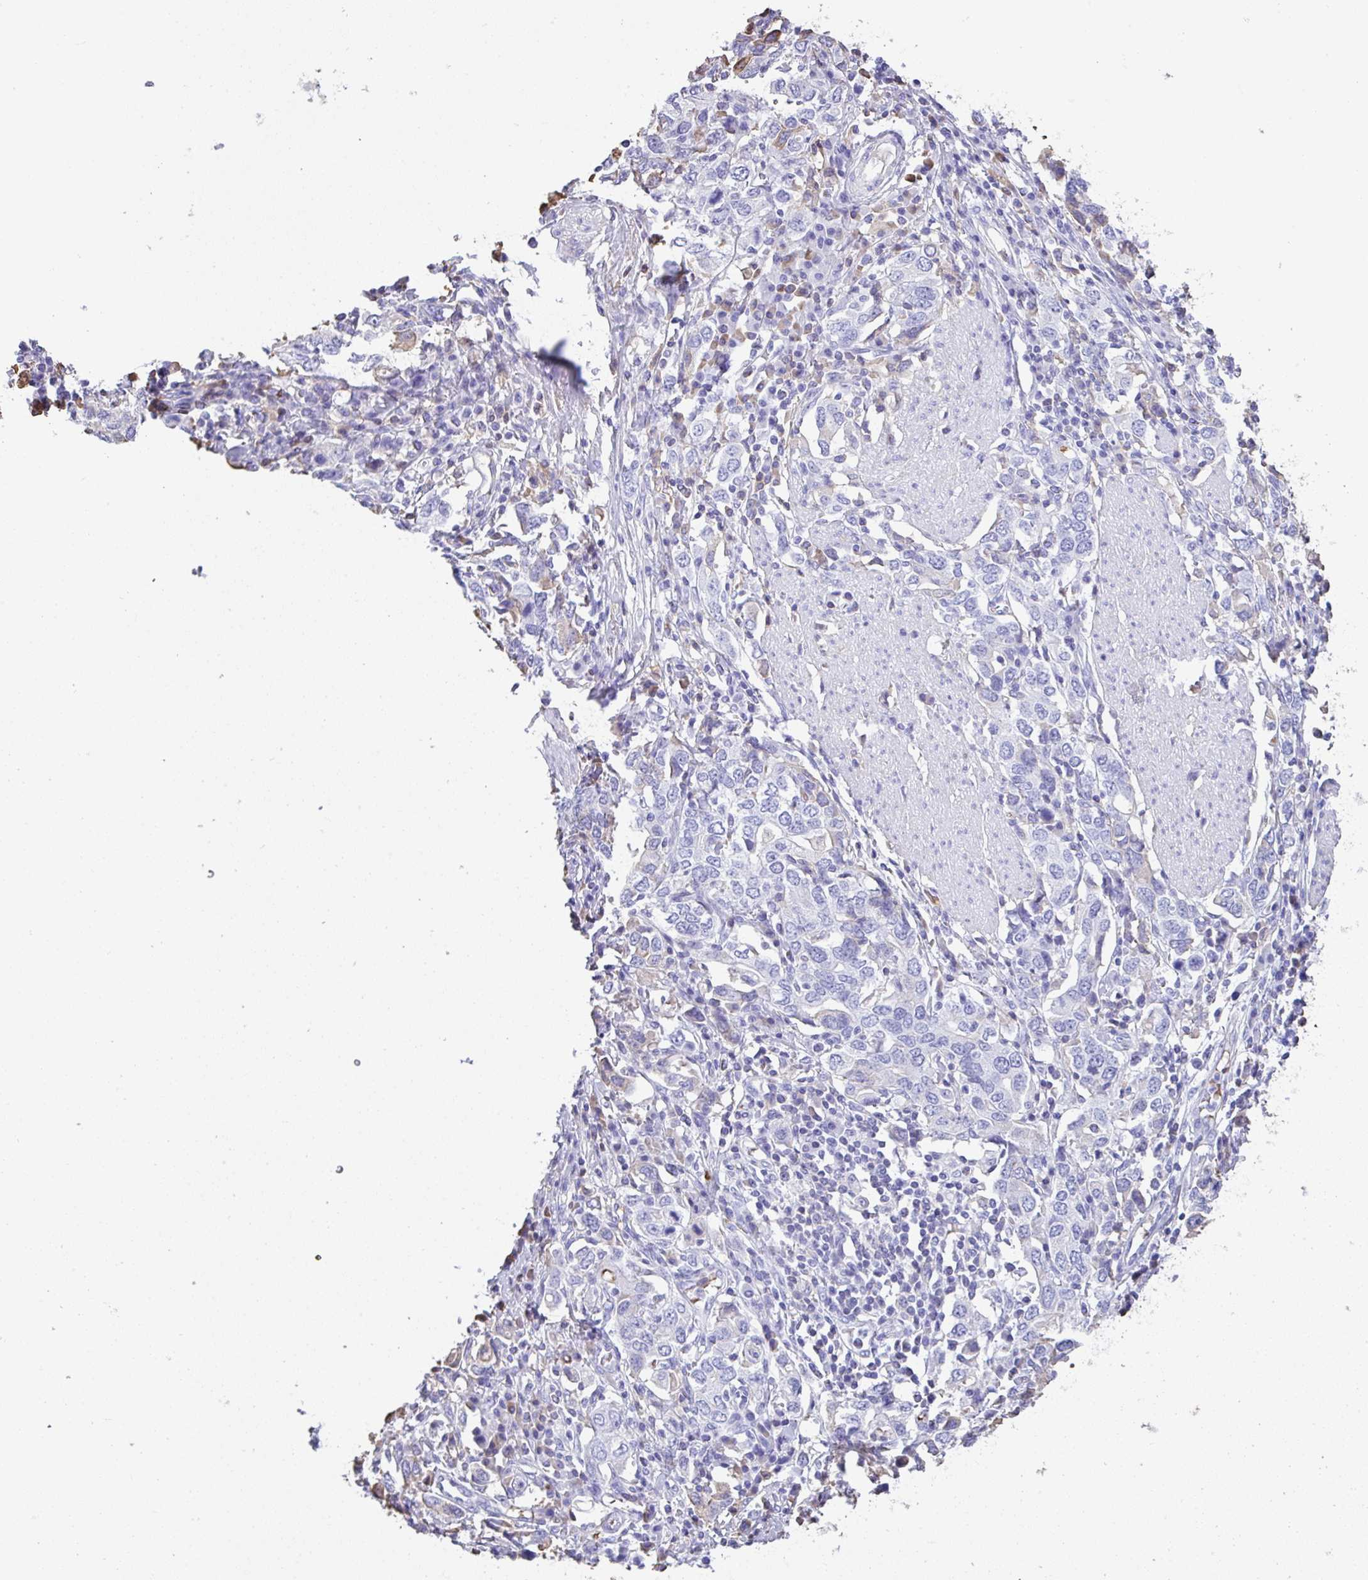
{"staining": {"intensity": "negative", "quantity": "none", "location": "none"}, "tissue": "stomach cancer", "cell_type": "Tumor cells", "image_type": "cancer", "snomed": [{"axis": "morphology", "description": "Adenocarcinoma, NOS"}, {"axis": "topography", "description": "Stomach, upper"}, {"axis": "topography", "description": "Stomach"}], "caption": "Immunohistochemistry of stomach adenocarcinoma exhibits no expression in tumor cells. (Stains: DAB (3,3'-diaminobenzidine) immunohistochemistry (IHC) with hematoxylin counter stain, Microscopy: brightfield microscopy at high magnification).", "gene": "HOXC12", "patient": {"sex": "male", "age": 62}}